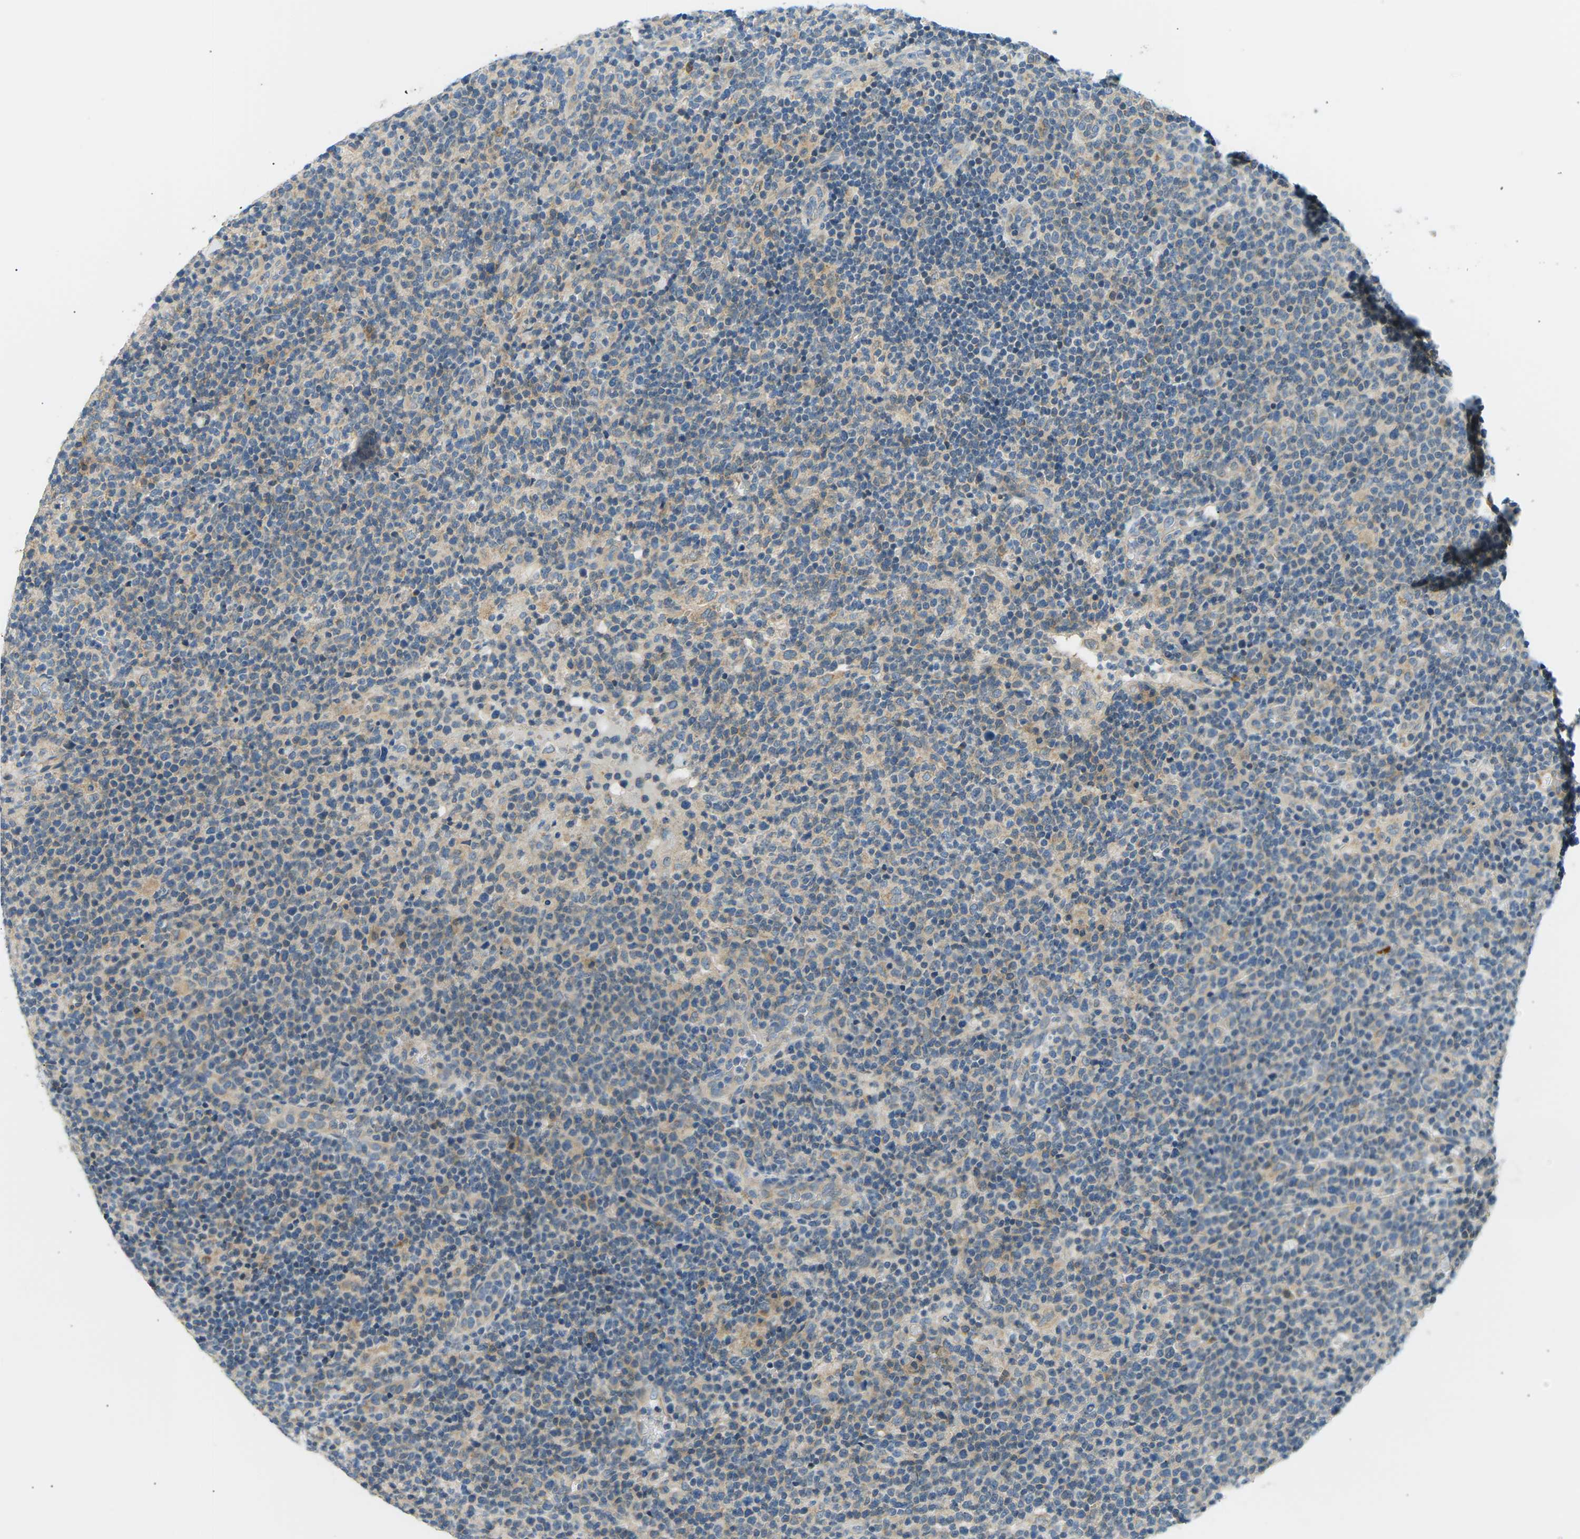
{"staining": {"intensity": "weak", "quantity": "<25%", "location": "cytoplasmic/membranous"}, "tissue": "lymphoma", "cell_type": "Tumor cells", "image_type": "cancer", "snomed": [{"axis": "morphology", "description": "Malignant lymphoma, non-Hodgkin's type, High grade"}, {"axis": "topography", "description": "Lymph node"}], "caption": "Immunohistochemistry (IHC) histopathology image of neoplastic tissue: malignant lymphoma, non-Hodgkin's type (high-grade) stained with DAB (3,3'-diaminobenzidine) displays no significant protein expression in tumor cells. The staining is performed using DAB brown chromogen with nuclei counter-stained in using hematoxylin.", "gene": "TBC1D8", "patient": {"sex": "male", "age": 61}}